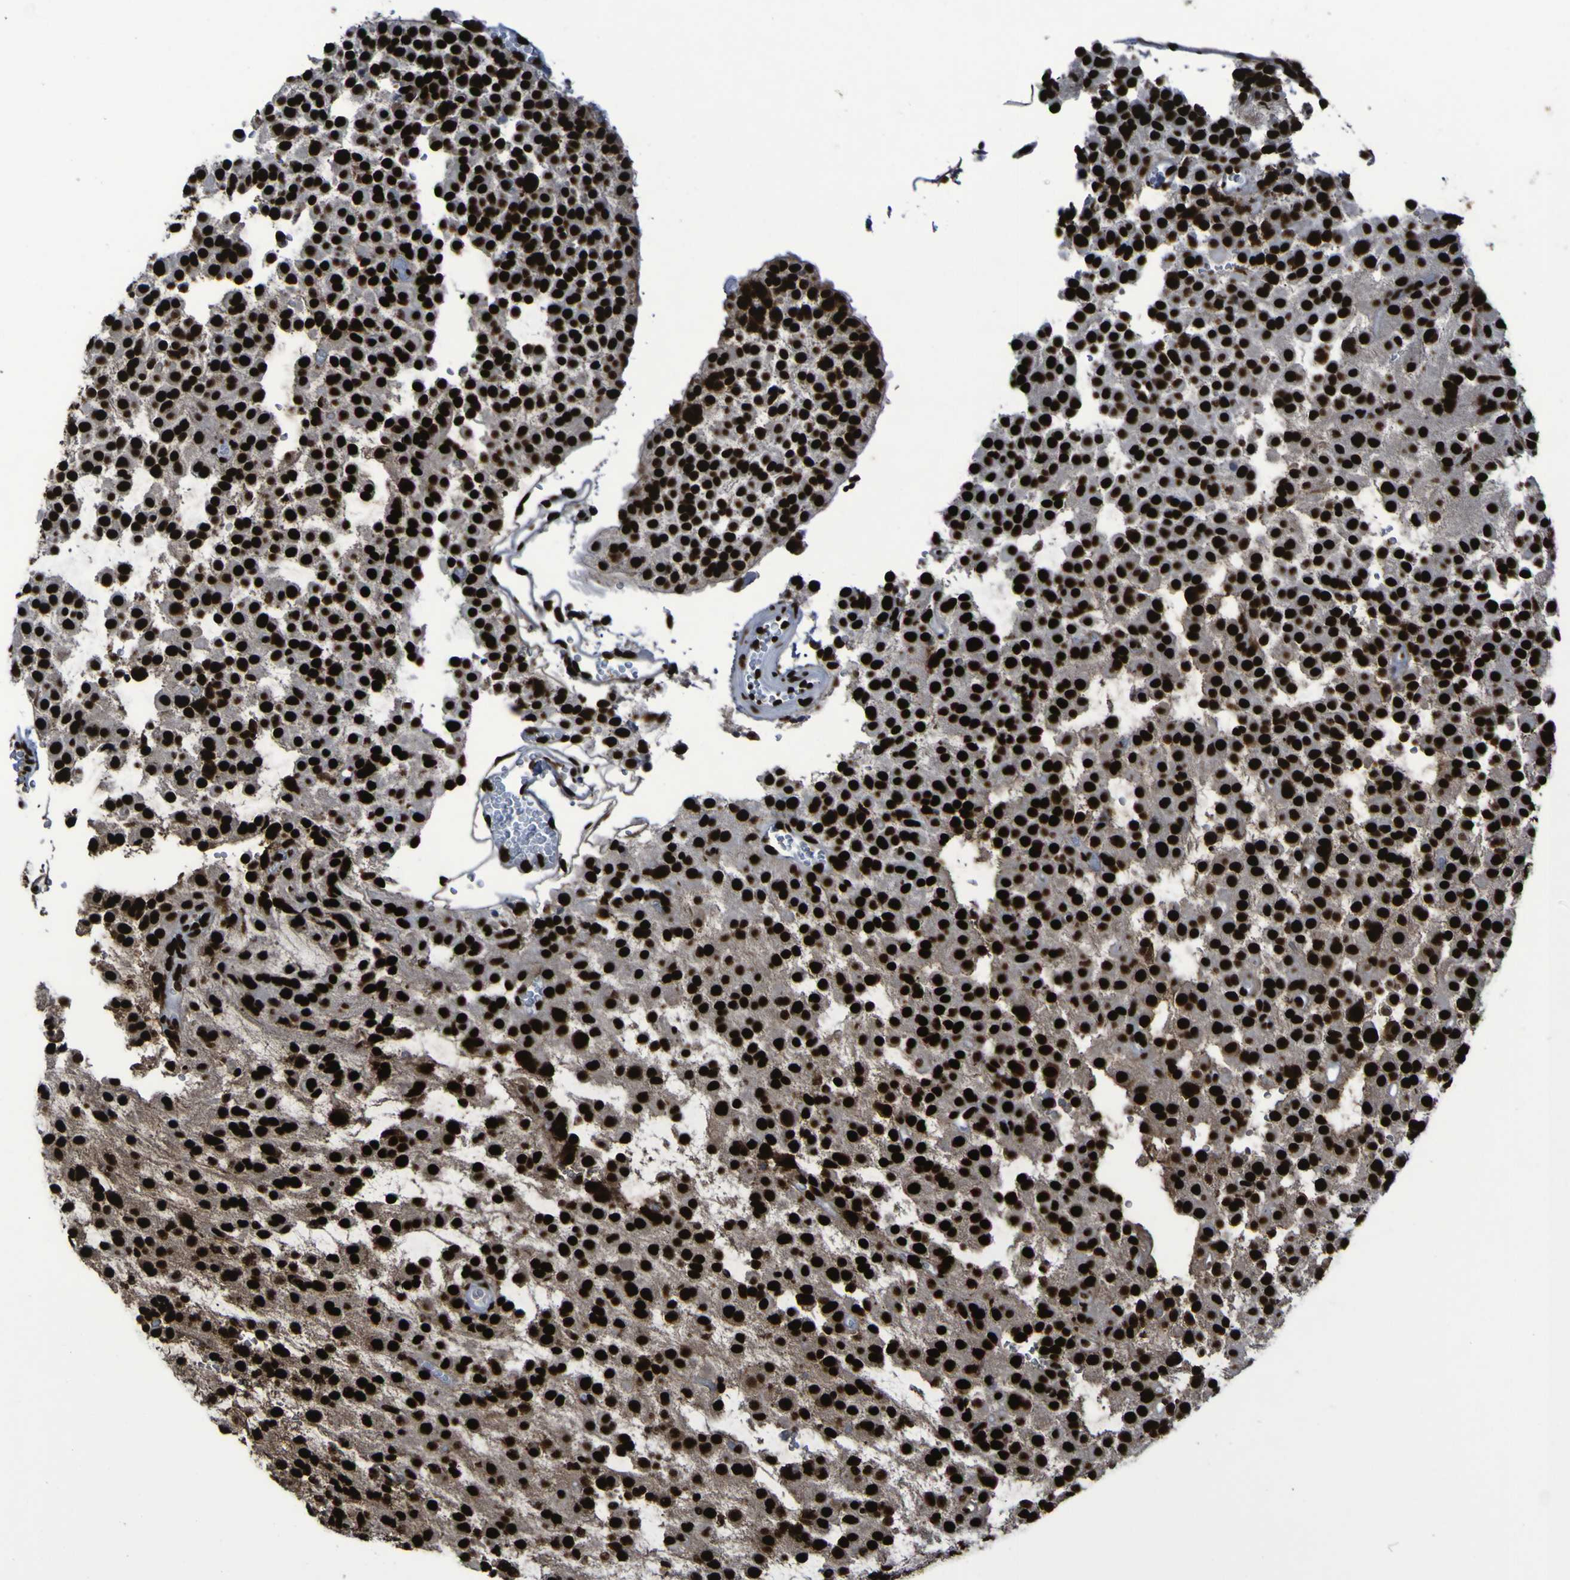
{"staining": {"intensity": "strong", "quantity": ">75%", "location": "nuclear"}, "tissue": "glioma", "cell_type": "Tumor cells", "image_type": "cancer", "snomed": [{"axis": "morphology", "description": "Glioma, malignant, Low grade"}, {"axis": "topography", "description": "Brain"}], "caption": "Tumor cells exhibit high levels of strong nuclear positivity in about >75% of cells in human glioma. Nuclei are stained in blue.", "gene": "NPM1", "patient": {"sex": "male", "age": 38}}